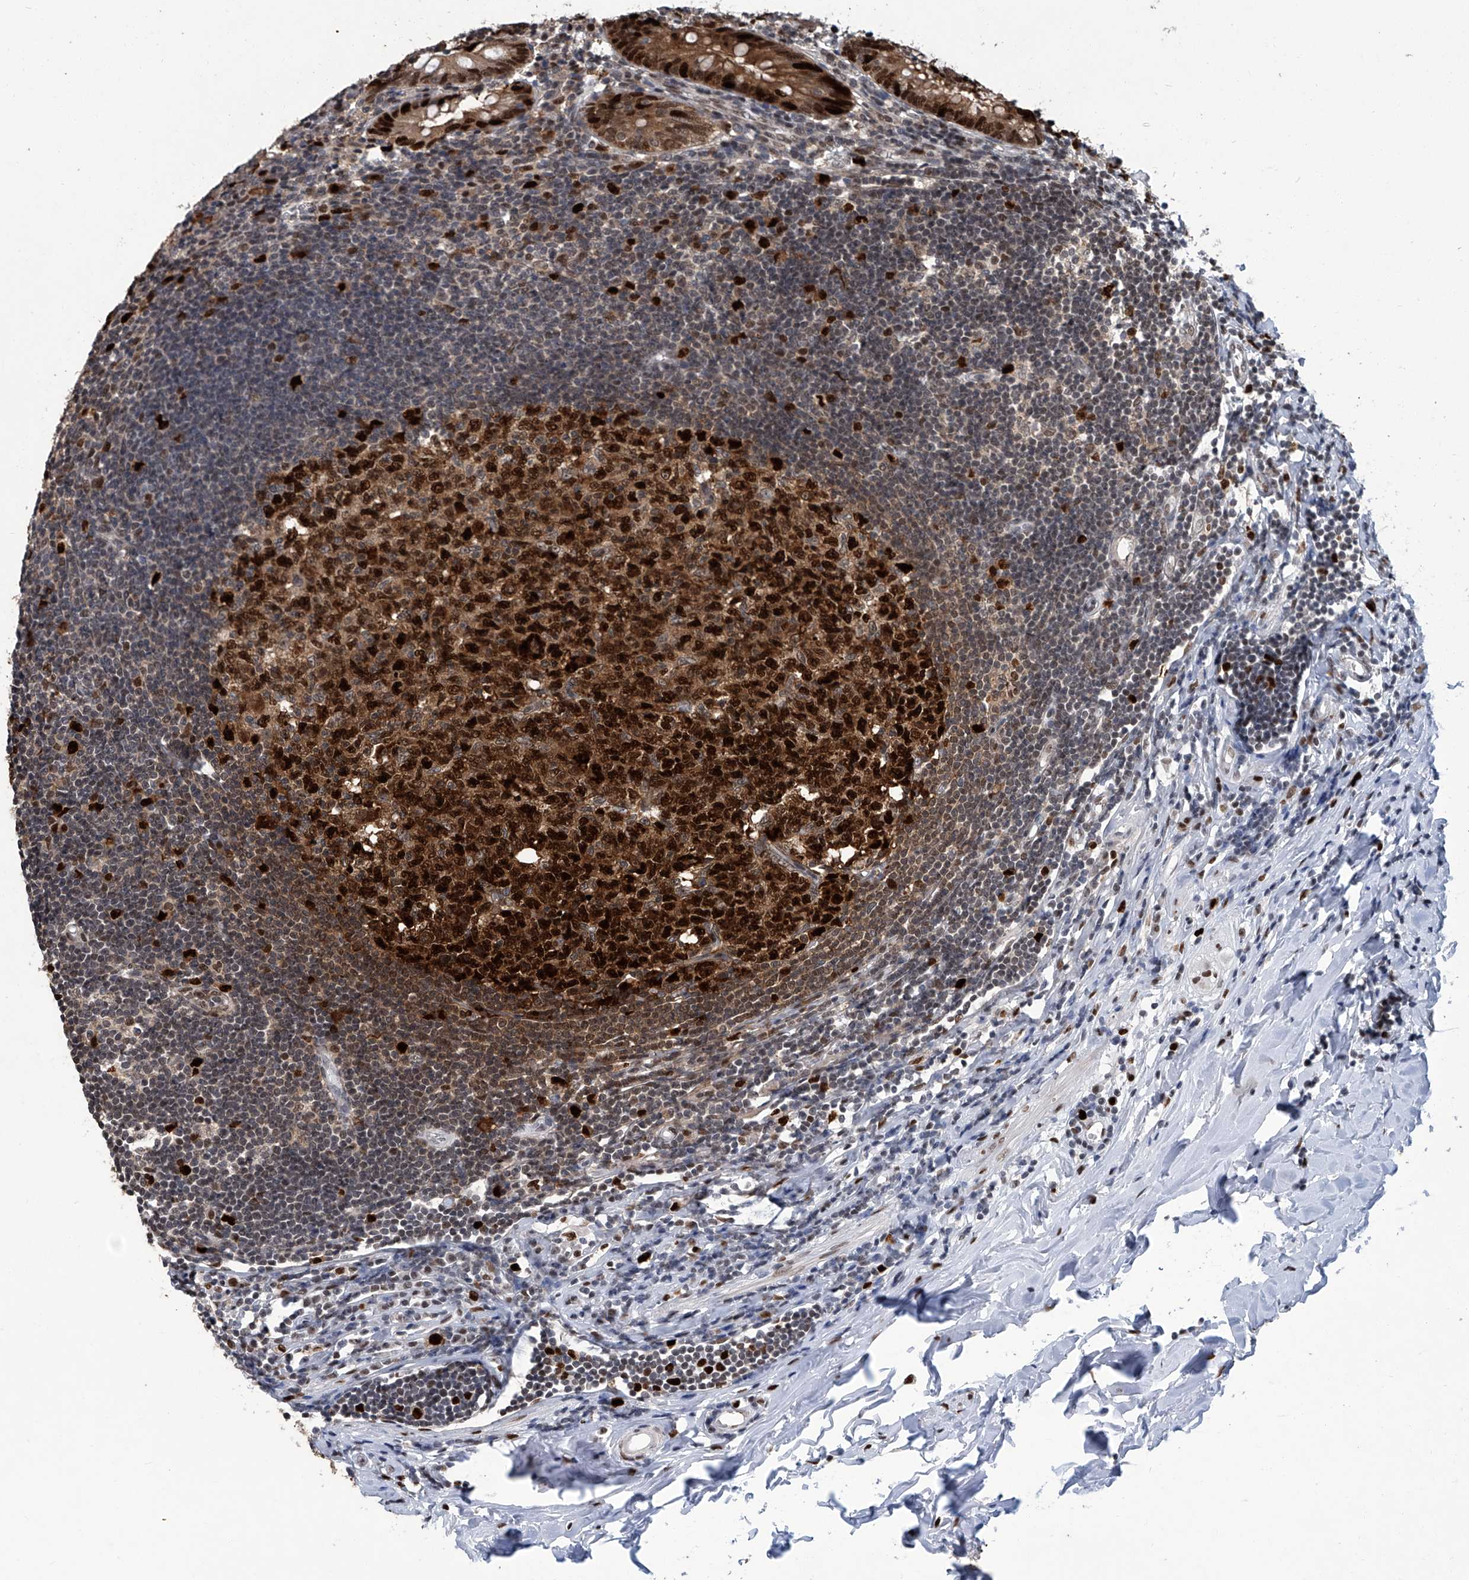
{"staining": {"intensity": "strong", "quantity": ">75%", "location": "cytoplasmic/membranous,nuclear"}, "tissue": "appendix", "cell_type": "Glandular cells", "image_type": "normal", "snomed": [{"axis": "morphology", "description": "Normal tissue, NOS"}, {"axis": "topography", "description": "Appendix"}], "caption": "Glandular cells demonstrate high levels of strong cytoplasmic/membranous,nuclear positivity in about >75% of cells in normal human appendix.", "gene": "PCNA", "patient": {"sex": "female", "age": 54}}